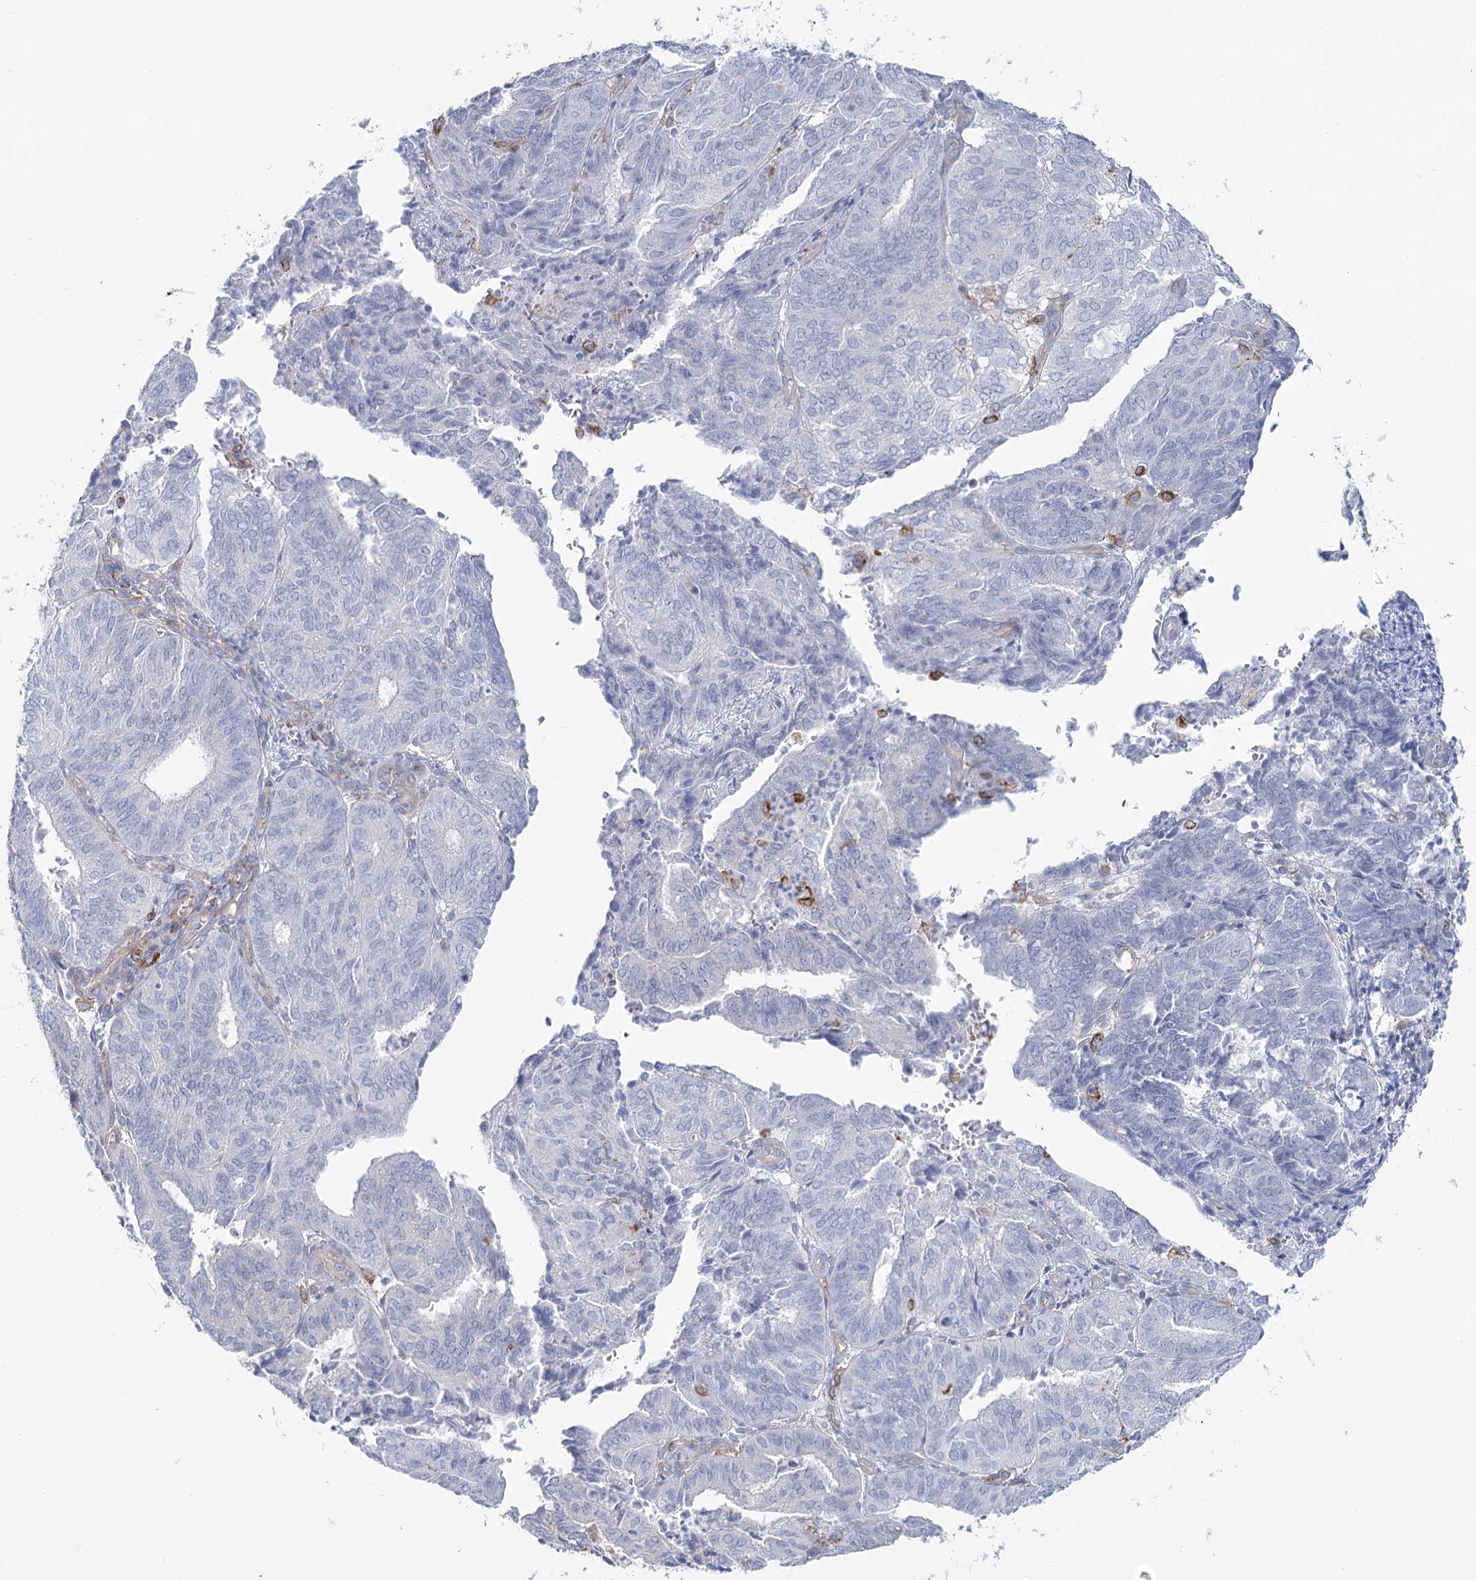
{"staining": {"intensity": "negative", "quantity": "none", "location": "none"}, "tissue": "endometrial cancer", "cell_type": "Tumor cells", "image_type": "cancer", "snomed": [{"axis": "morphology", "description": "Adenocarcinoma, NOS"}, {"axis": "topography", "description": "Uterus"}], "caption": "This histopathology image is of endometrial cancer (adenocarcinoma) stained with immunohistochemistry to label a protein in brown with the nuclei are counter-stained blue. There is no positivity in tumor cells.", "gene": "CCDC88A", "patient": {"sex": "female", "age": 60}}